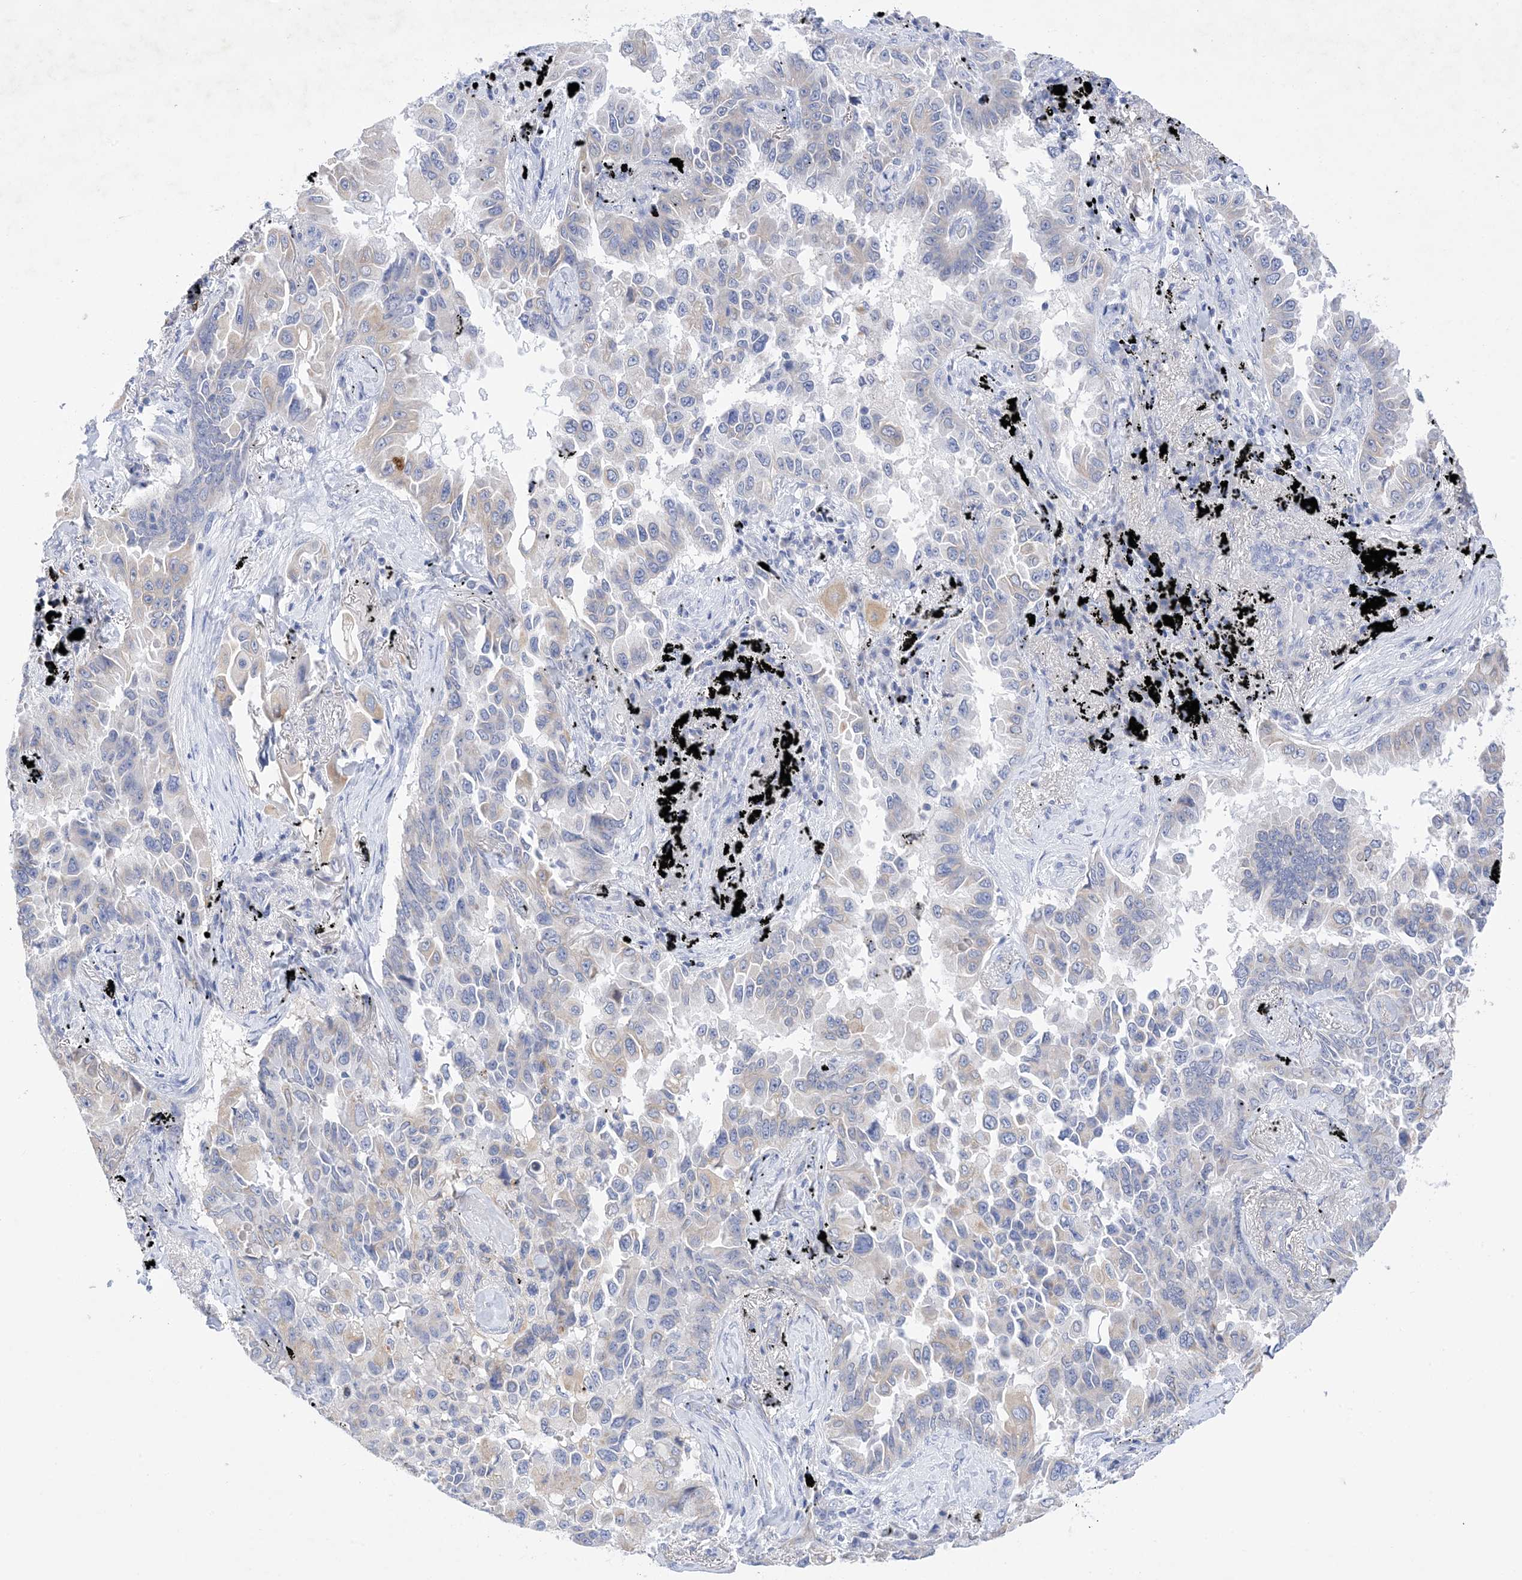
{"staining": {"intensity": "weak", "quantity": "<25%", "location": "cytoplasmic/membranous"}, "tissue": "lung cancer", "cell_type": "Tumor cells", "image_type": "cancer", "snomed": [{"axis": "morphology", "description": "Adenocarcinoma, NOS"}, {"axis": "topography", "description": "Lung"}], "caption": "High magnification brightfield microscopy of lung cancer (adenocarcinoma) stained with DAB (brown) and counterstained with hematoxylin (blue): tumor cells show no significant staining. (Brightfield microscopy of DAB (3,3'-diaminobenzidine) IHC at high magnification).", "gene": "PLK4", "patient": {"sex": "female", "age": 67}}